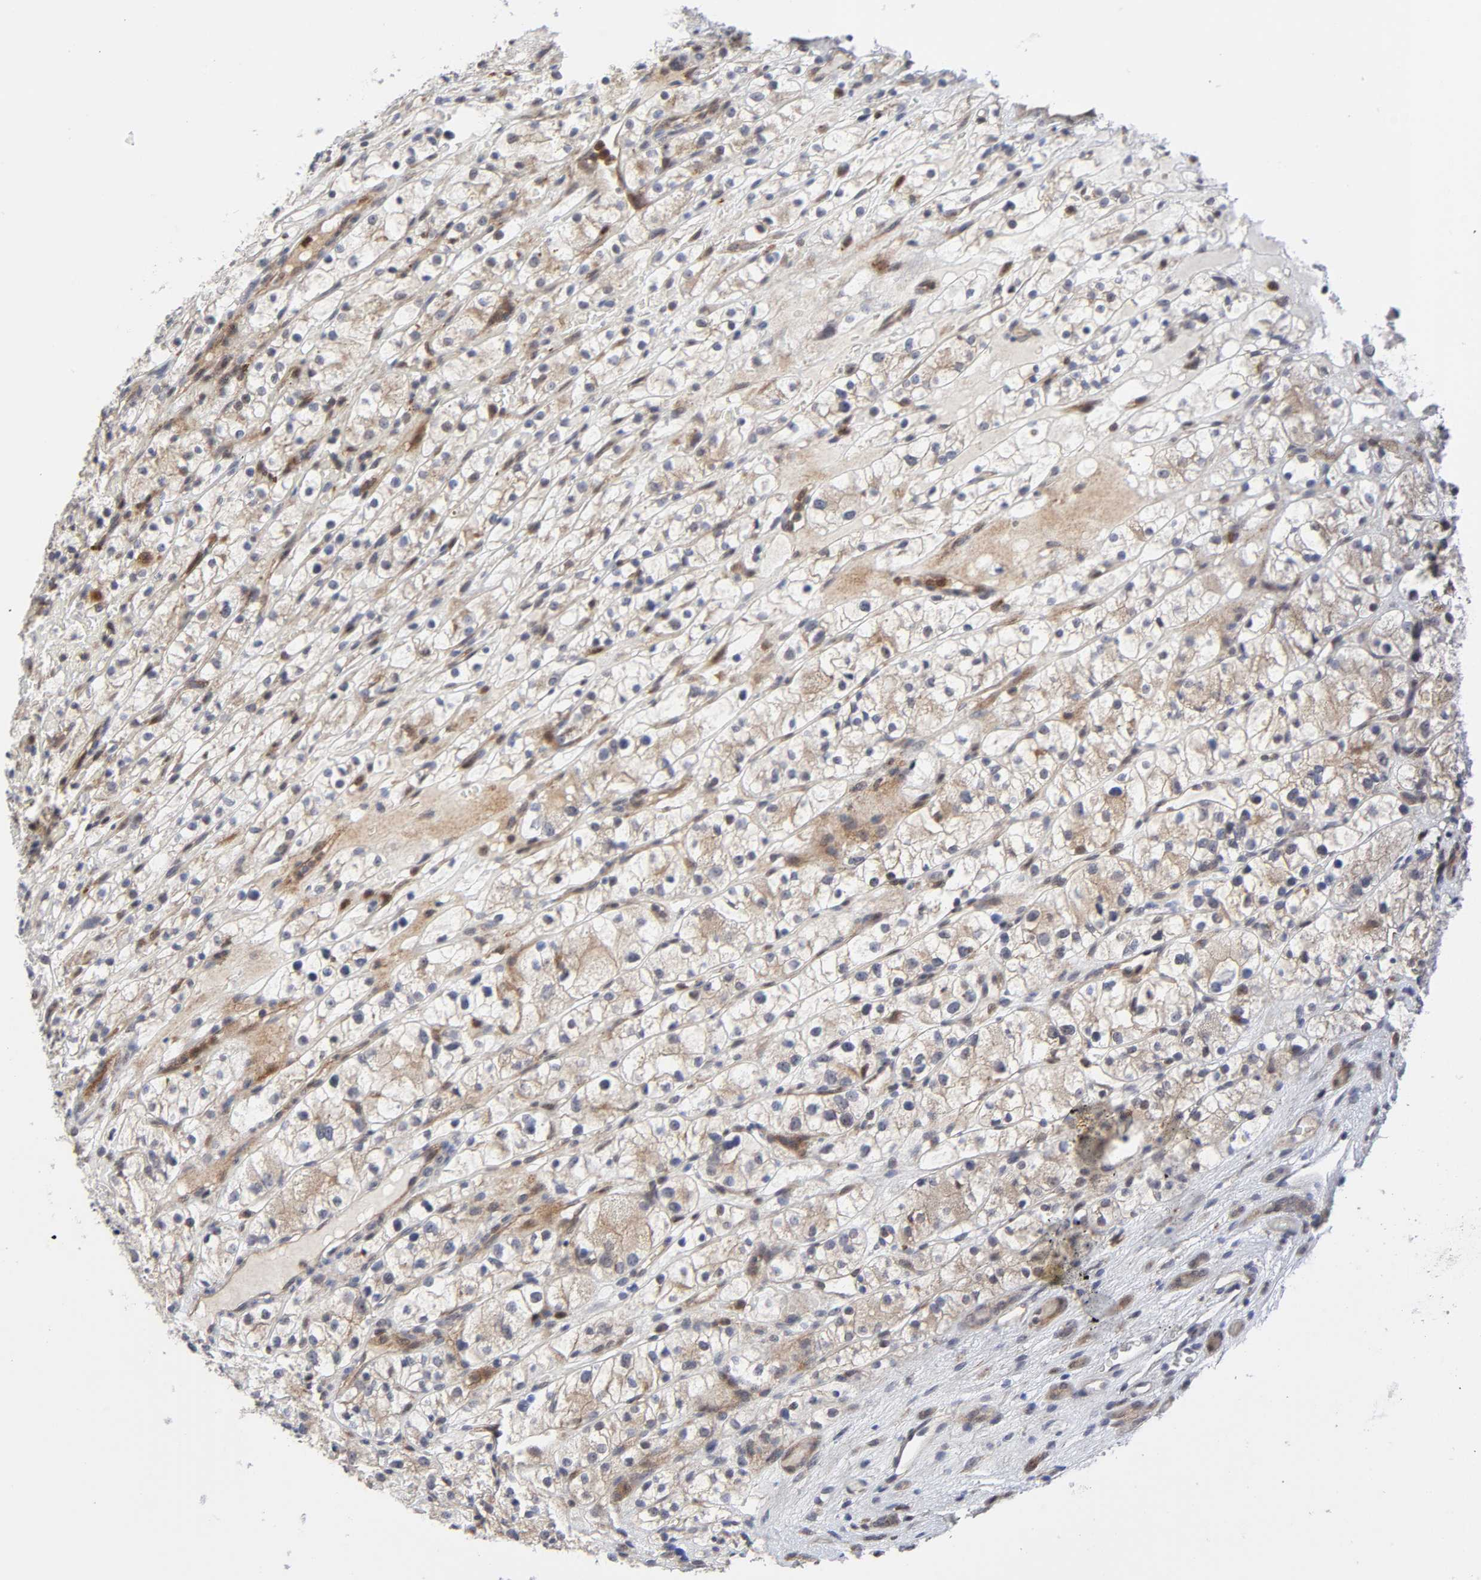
{"staining": {"intensity": "weak", "quantity": "<25%", "location": "cytoplasmic/membranous,nuclear"}, "tissue": "renal cancer", "cell_type": "Tumor cells", "image_type": "cancer", "snomed": [{"axis": "morphology", "description": "Adenocarcinoma, NOS"}, {"axis": "topography", "description": "Kidney"}], "caption": "This is an IHC image of human renal cancer (adenocarcinoma). There is no expression in tumor cells.", "gene": "CASP9", "patient": {"sex": "female", "age": 60}}